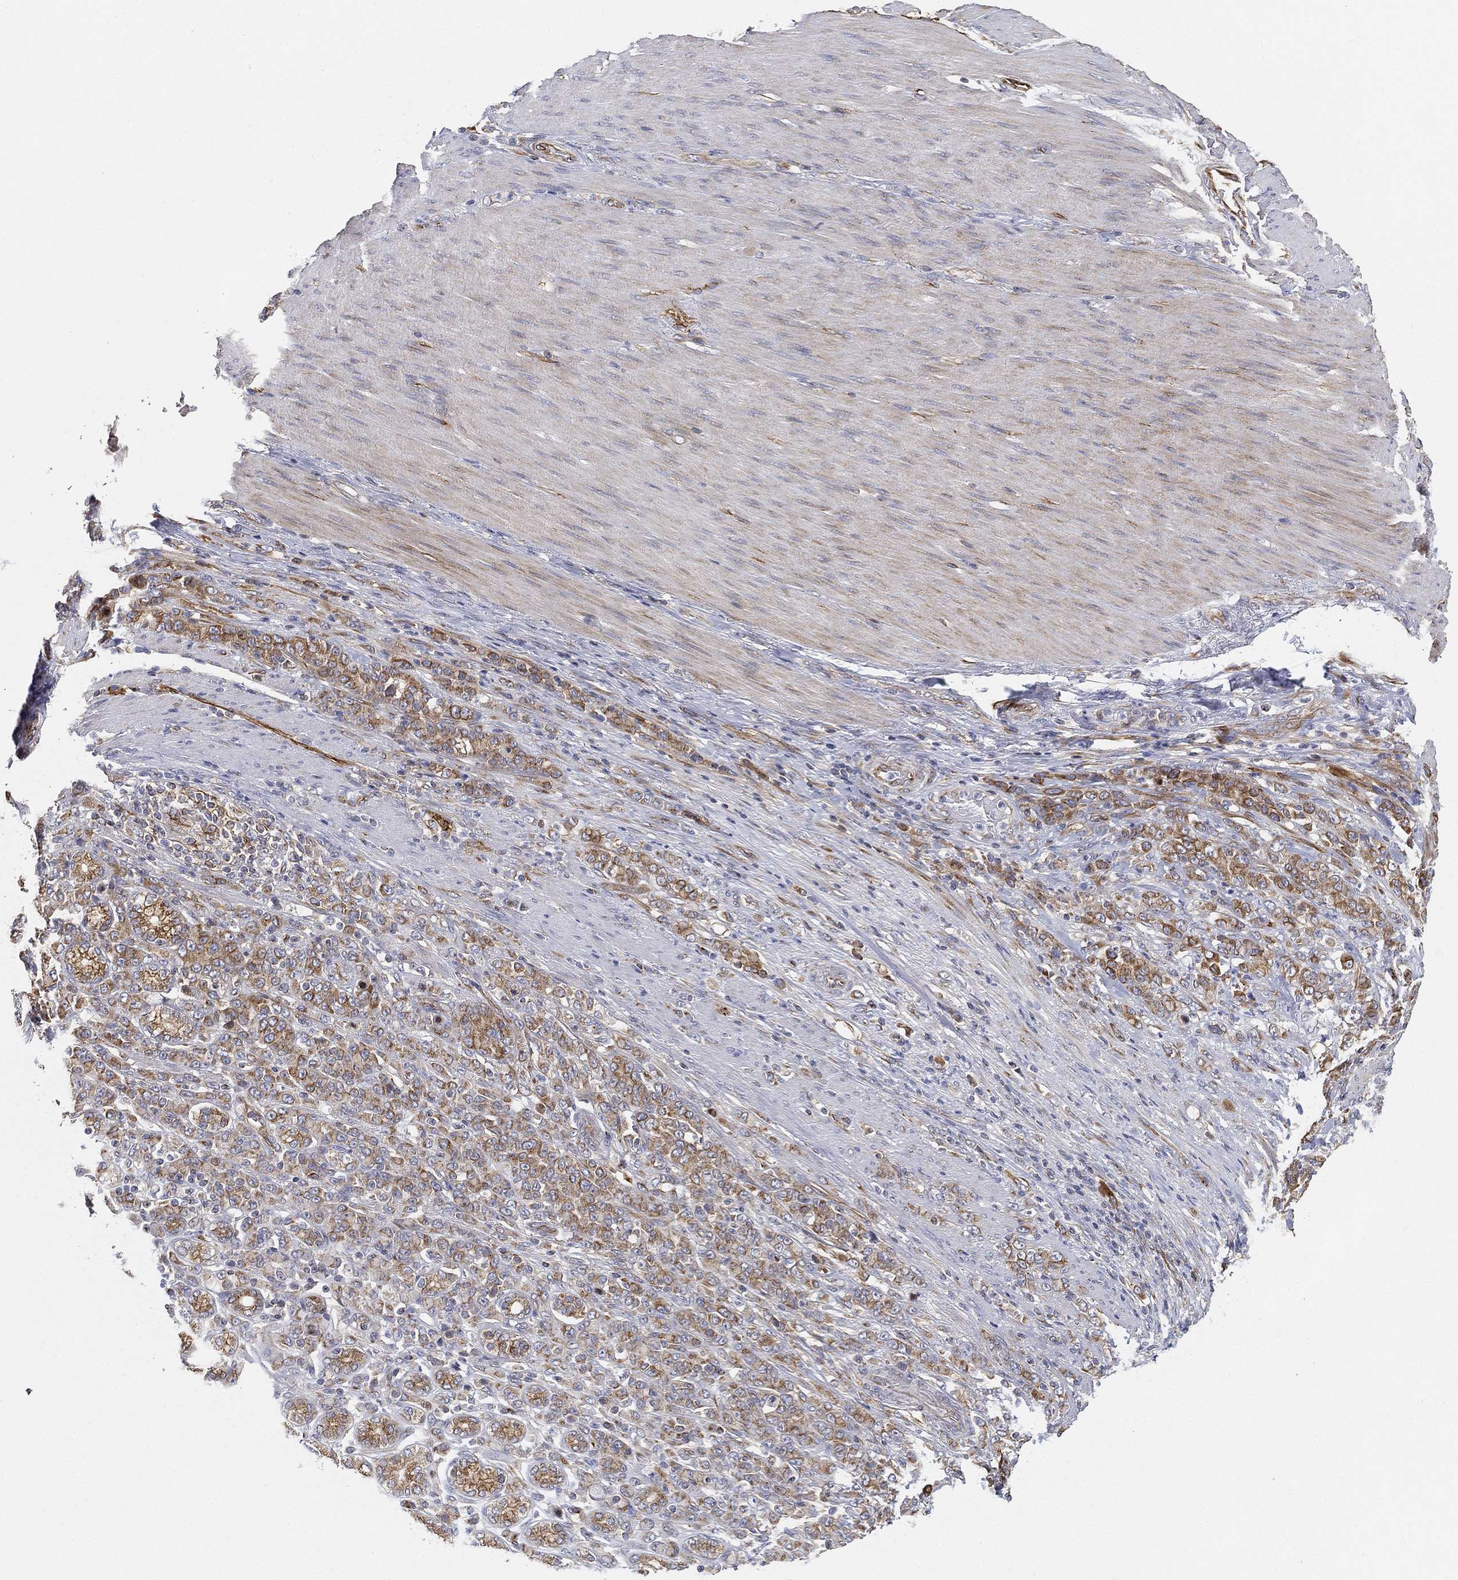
{"staining": {"intensity": "moderate", "quantity": "25%-75%", "location": "cytoplasmic/membranous"}, "tissue": "stomach cancer", "cell_type": "Tumor cells", "image_type": "cancer", "snomed": [{"axis": "morphology", "description": "Normal tissue, NOS"}, {"axis": "morphology", "description": "Adenocarcinoma, NOS"}, {"axis": "topography", "description": "Stomach"}], "caption": "An image showing moderate cytoplasmic/membranous positivity in about 25%-75% of tumor cells in stomach cancer, as visualized by brown immunohistochemical staining.", "gene": "TMEM25", "patient": {"sex": "female", "age": 79}}